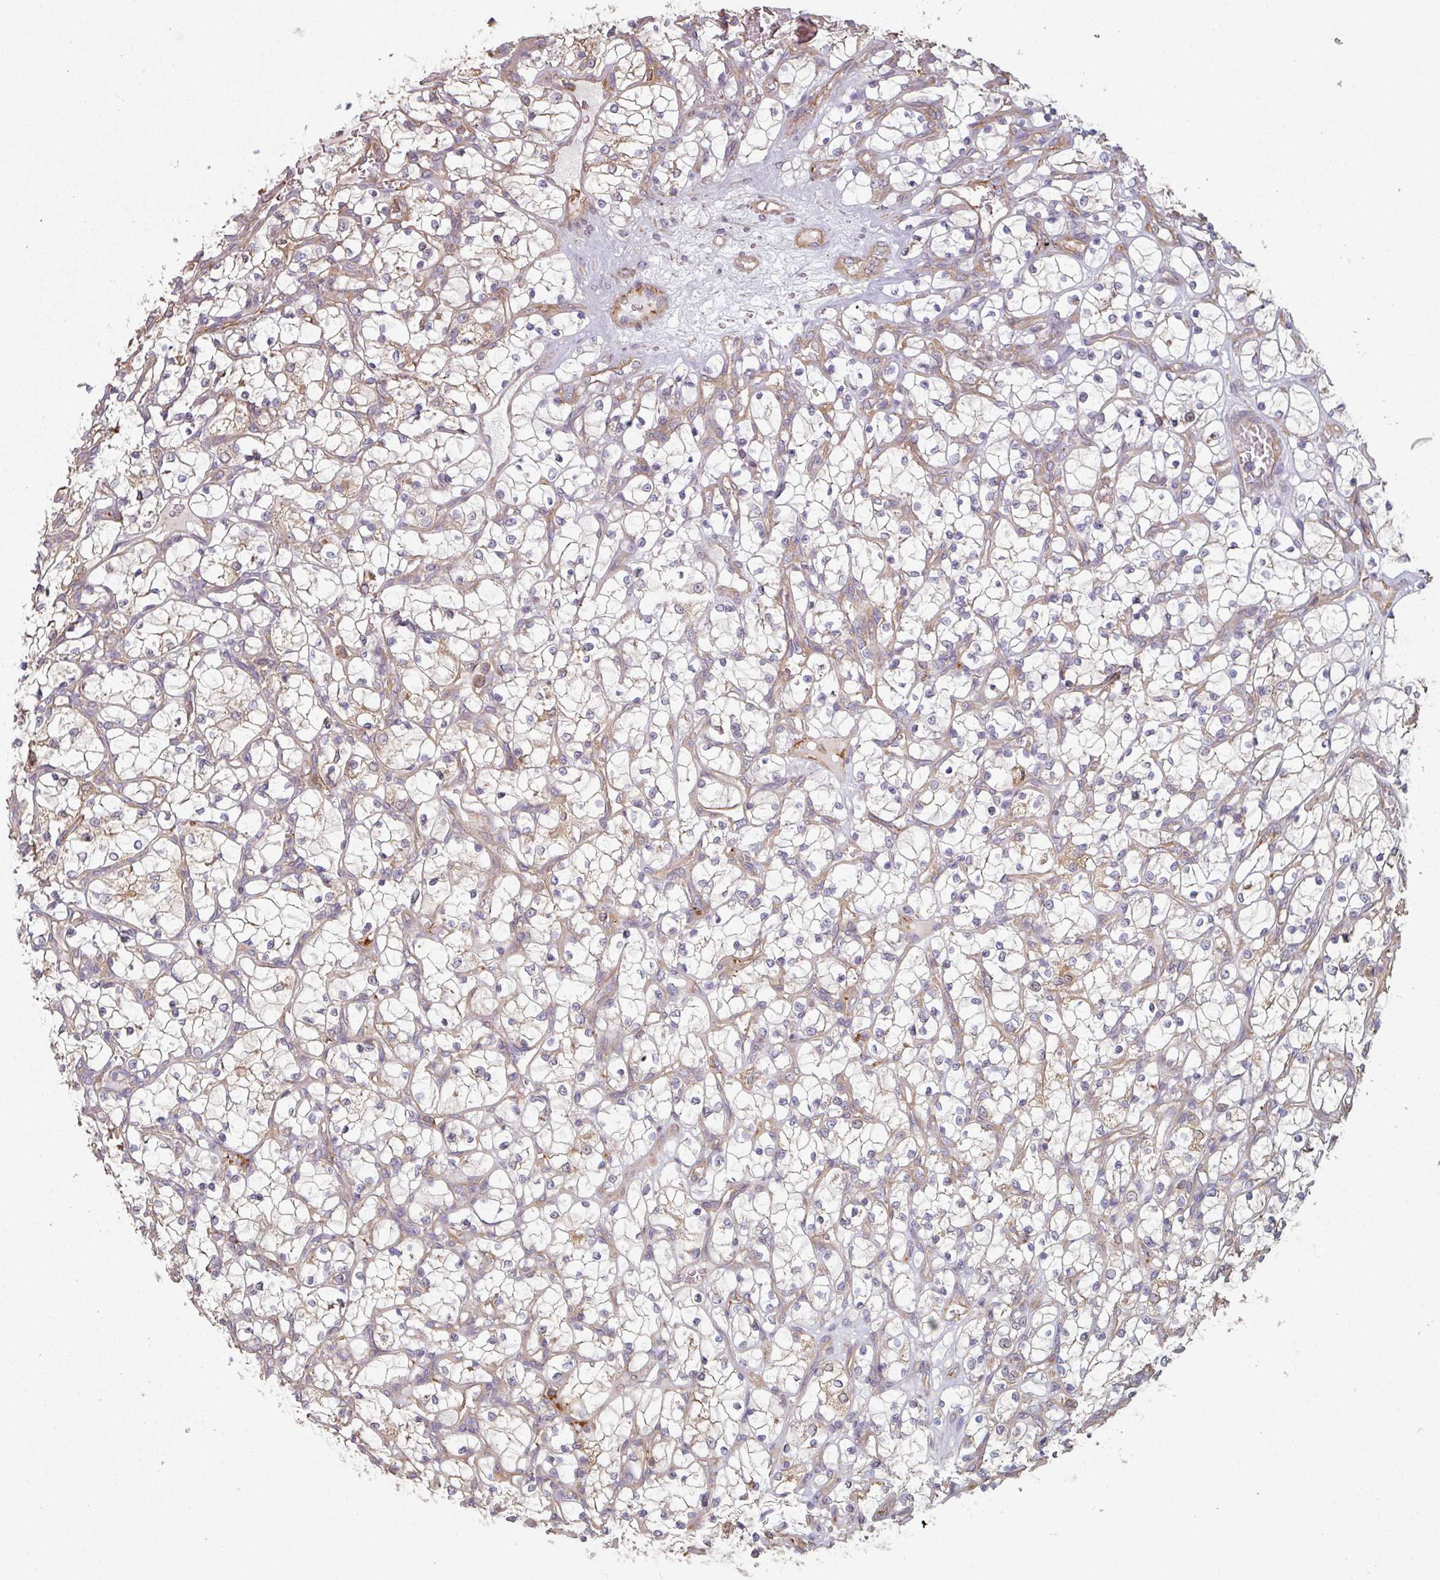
{"staining": {"intensity": "negative", "quantity": "none", "location": "none"}, "tissue": "renal cancer", "cell_type": "Tumor cells", "image_type": "cancer", "snomed": [{"axis": "morphology", "description": "Adenocarcinoma, NOS"}, {"axis": "topography", "description": "Kidney"}], "caption": "Tumor cells are negative for protein expression in human renal adenocarcinoma. (DAB immunohistochemistry with hematoxylin counter stain).", "gene": "GSTA4", "patient": {"sex": "female", "age": 69}}